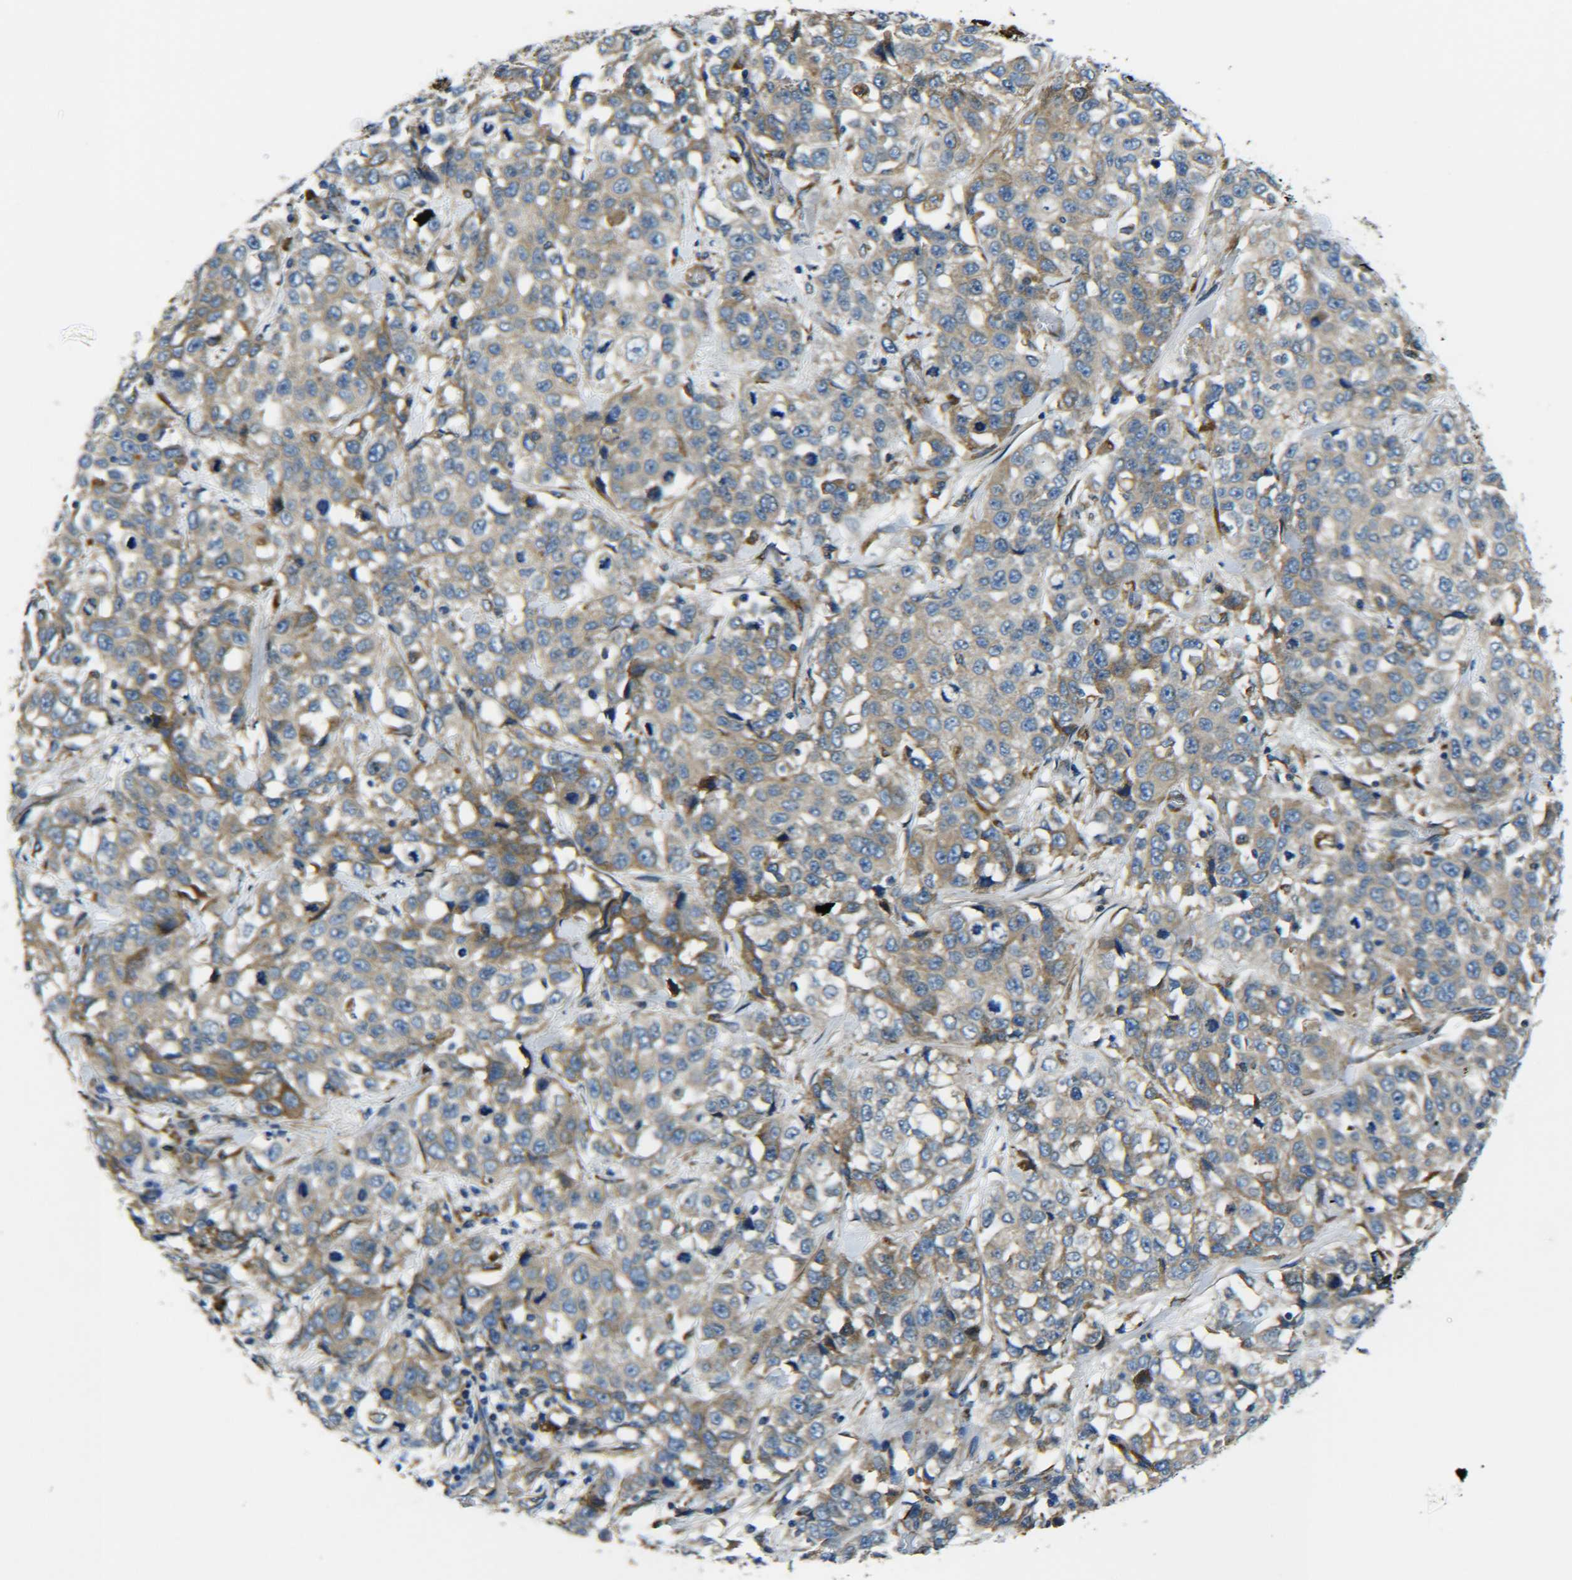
{"staining": {"intensity": "moderate", "quantity": "25%-75%", "location": "cytoplasmic/membranous"}, "tissue": "stomach cancer", "cell_type": "Tumor cells", "image_type": "cancer", "snomed": [{"axis": "morphology", "description": "Normal tissue, NOS"}, {"axis": "morphology", "description": "Adenocarcinoma, NOS"}, {"axis": "topography", "description": "Stomach"}], "caption": "Immunohistochemistry (IHC) photomicrograph of stomach adenocarcinoma stained for a protein (brown), which reveals medium levels of moderate cytoplasmic/membranous positivity in about 25%-75% of tumor cells.", "gene": "PREB", "patient": {"sex": "male", "age": 48}}